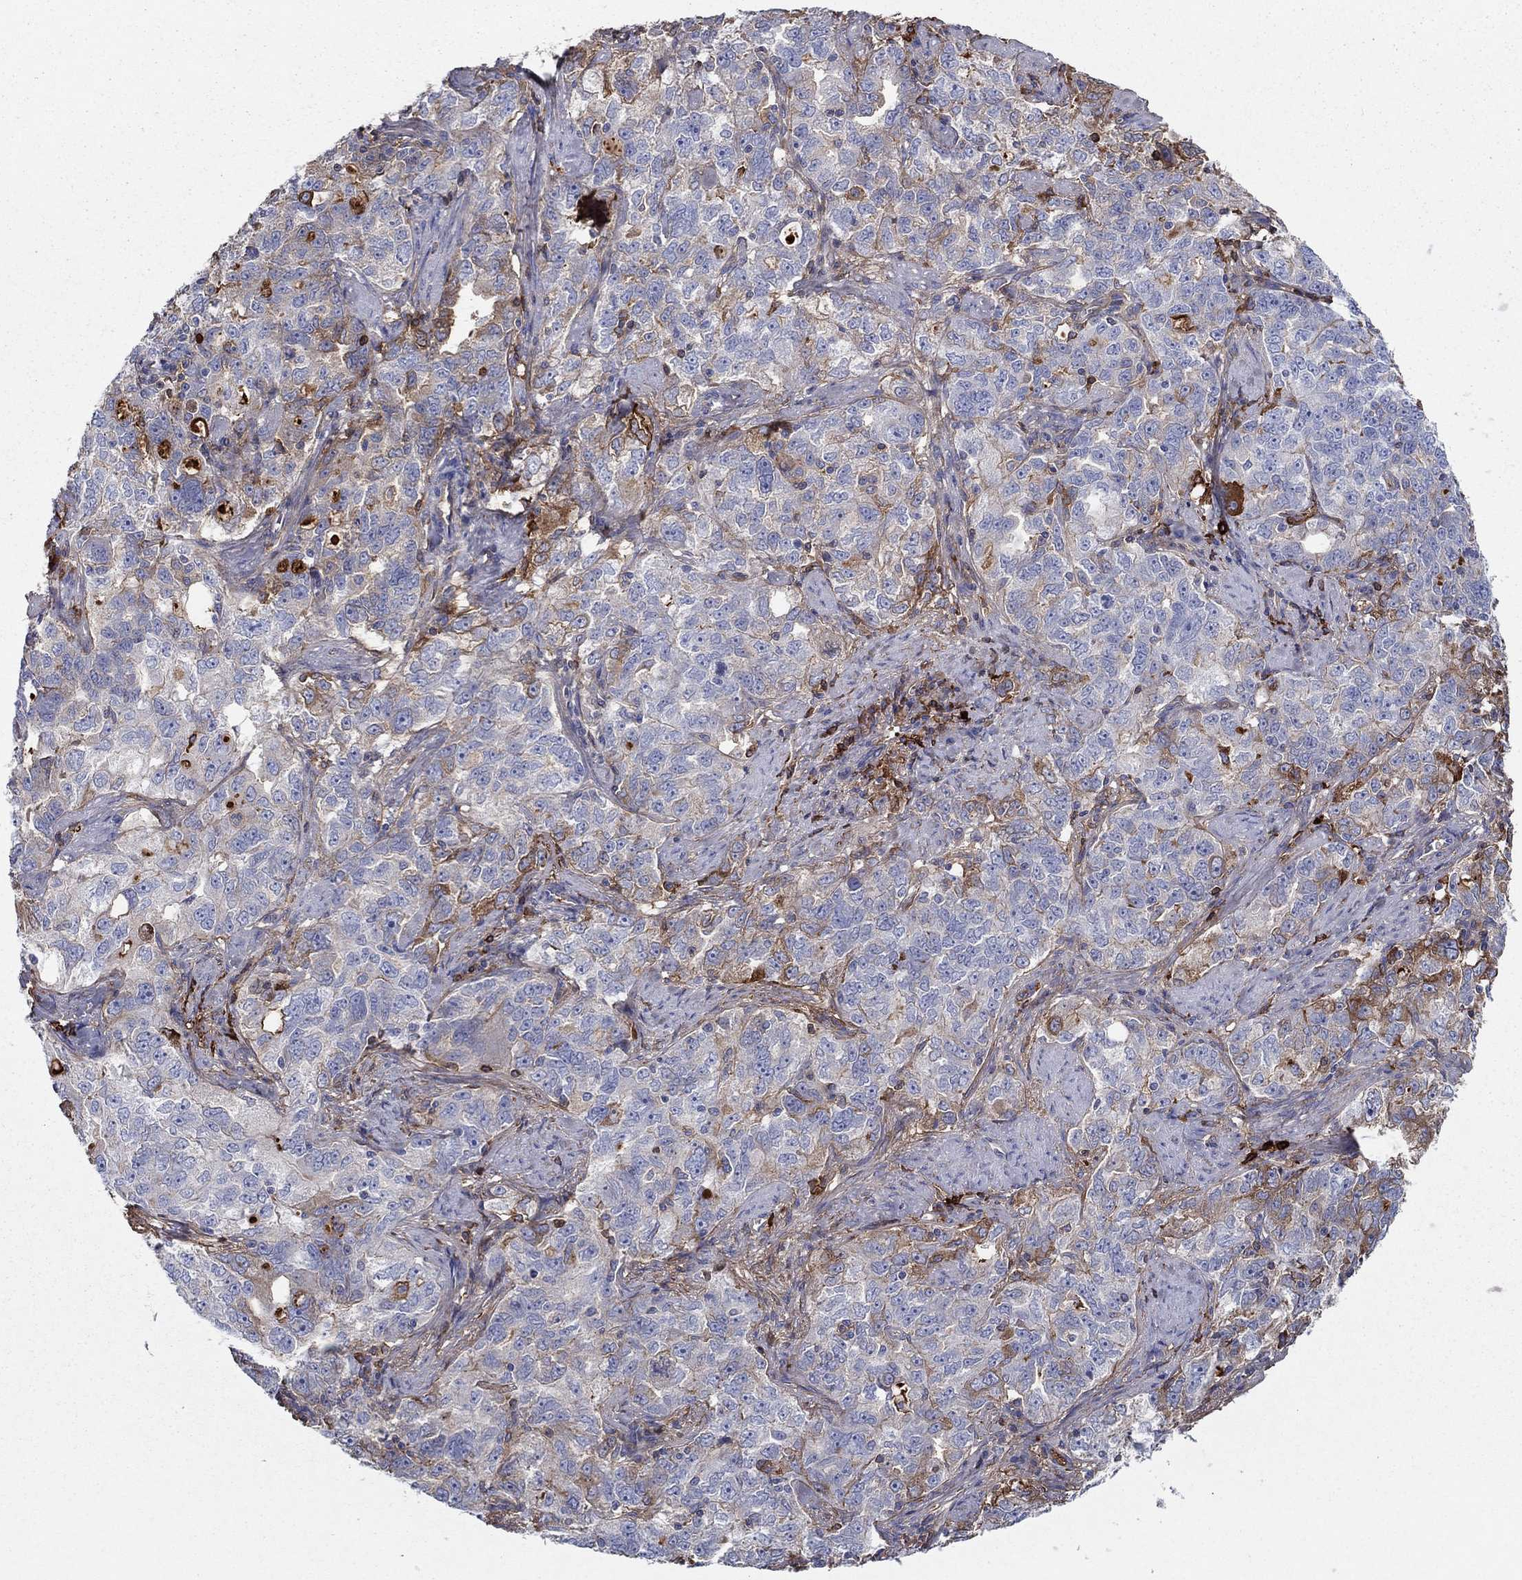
{"staining": {"intensity": "moderate", "quantity": "25%-75%", "location": "cytoplasmic/membranous"}, "tissue": "ovarian cancer", "cell_type": "Tumor cells", "image_type": "cancer", "snomed": [{"axis": "morphology", "description": "Cystadenocarcinoma, serous, NOS"}, {"axis": "topography", "description": "Ovary"}], "caption": "Immunohistochemical staining of human ovarian cancer (serous cystadenocarcinoma) reveals medium levels of moderate cytoplasmic/membranous expression in approximately 25%-75% of tumor cells.", "gene": "HPX", "patient": {"sex": "female", "age": 51}}